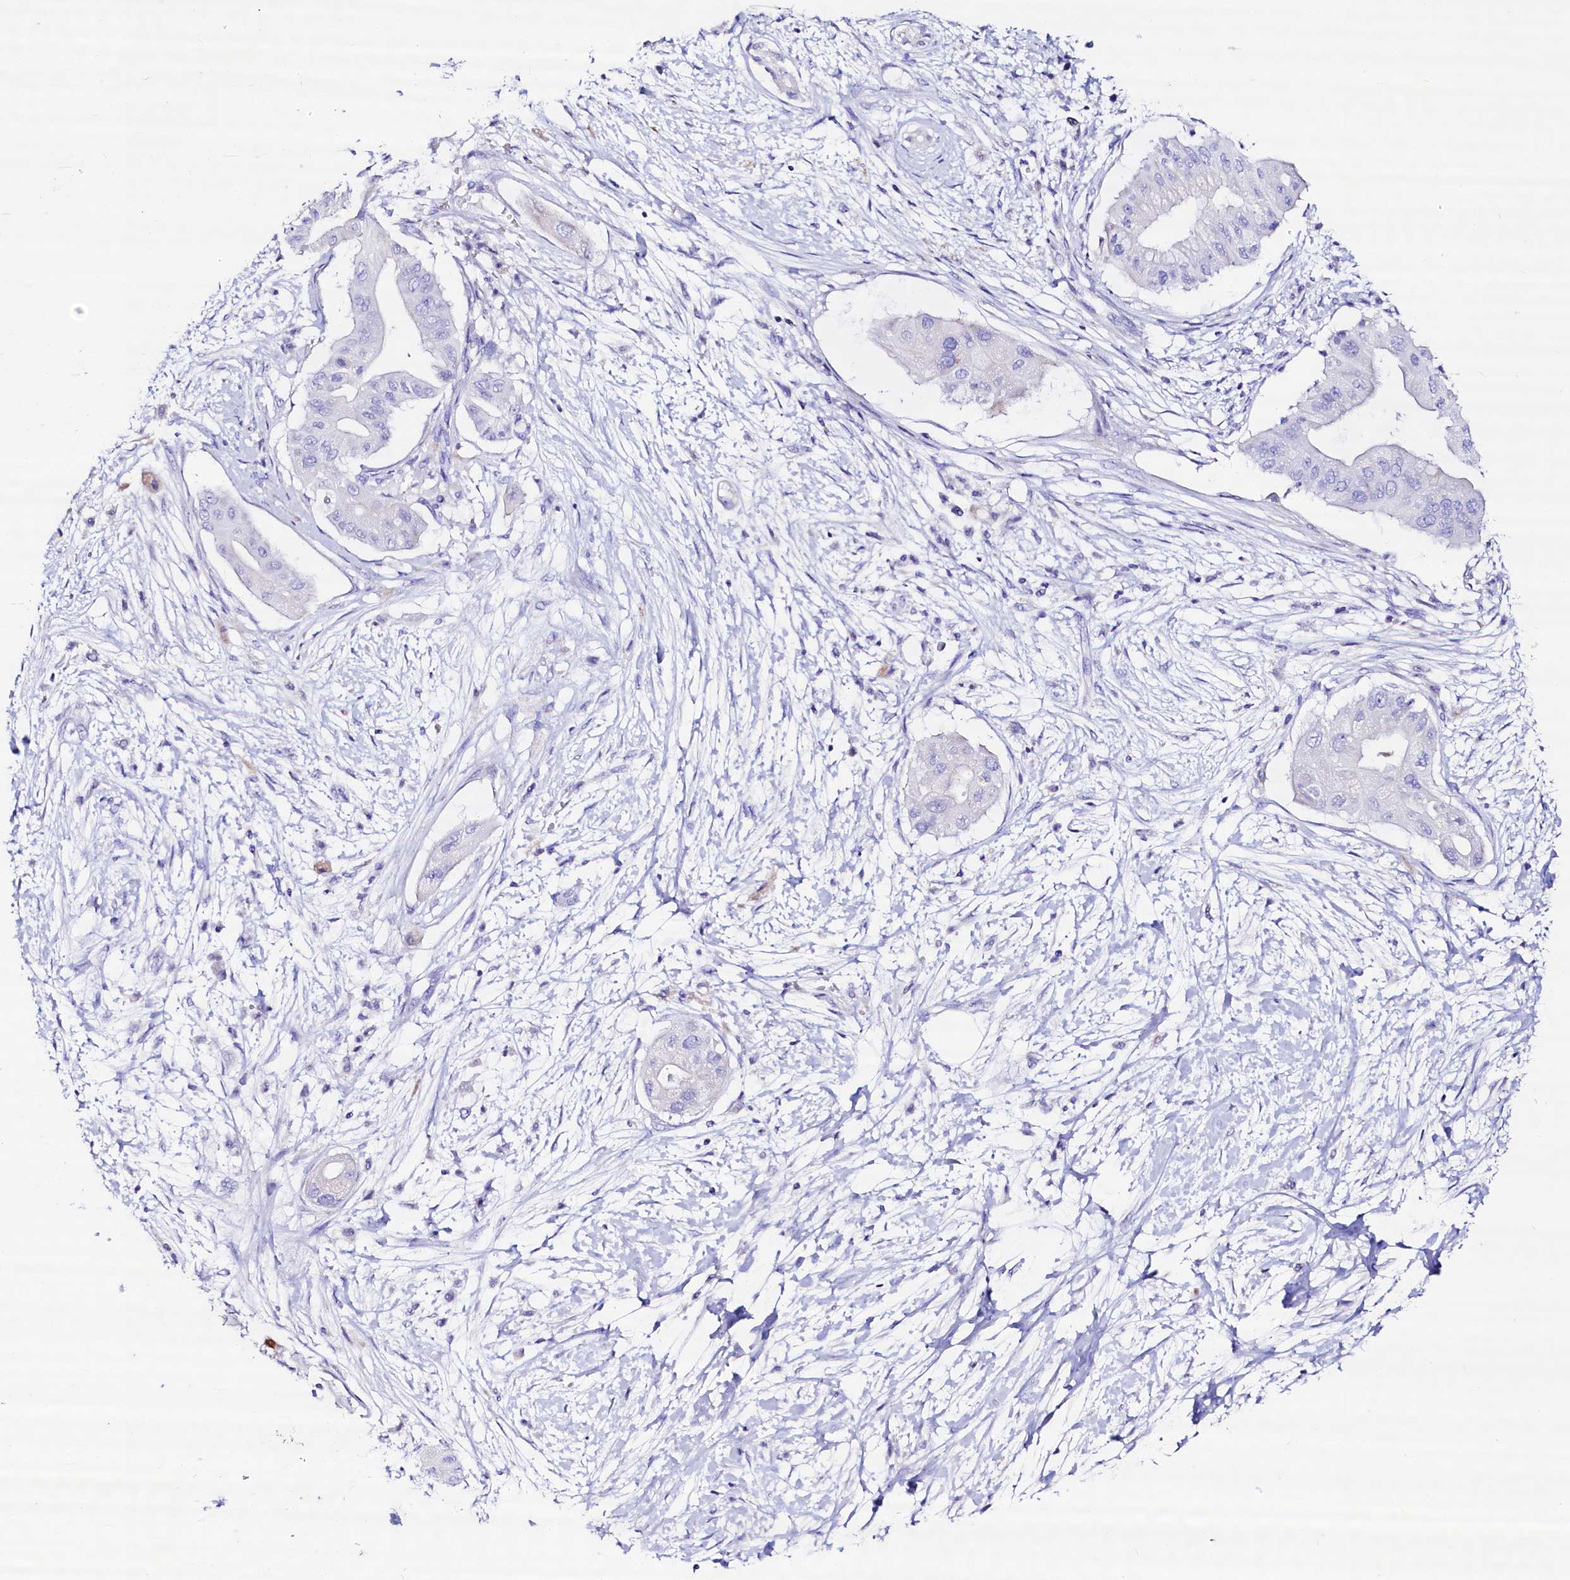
{"staining": {"intensity": "negative", "quantity": "none", "location": "none"}, "tissue": "pancreatic cancer", "cell_type": "Tumor cells", "image_type": "cancer", "snomed": [{"axis": "morphology", "description": "Adenocarcinoma, NOS"}, {"axis": "topography", "description": "Pancreas"}], "caption": "Immunohistochemistry (IHC) photomicrograph of neoplastic tissue: human pancreatic cancer stained with DAB demonstrates no significant protein expression in tumor cells. (DAB immunohistochemistry, high magnification).", "gene": "RBP3", "patient": {"sex": "male", "age": 68}}